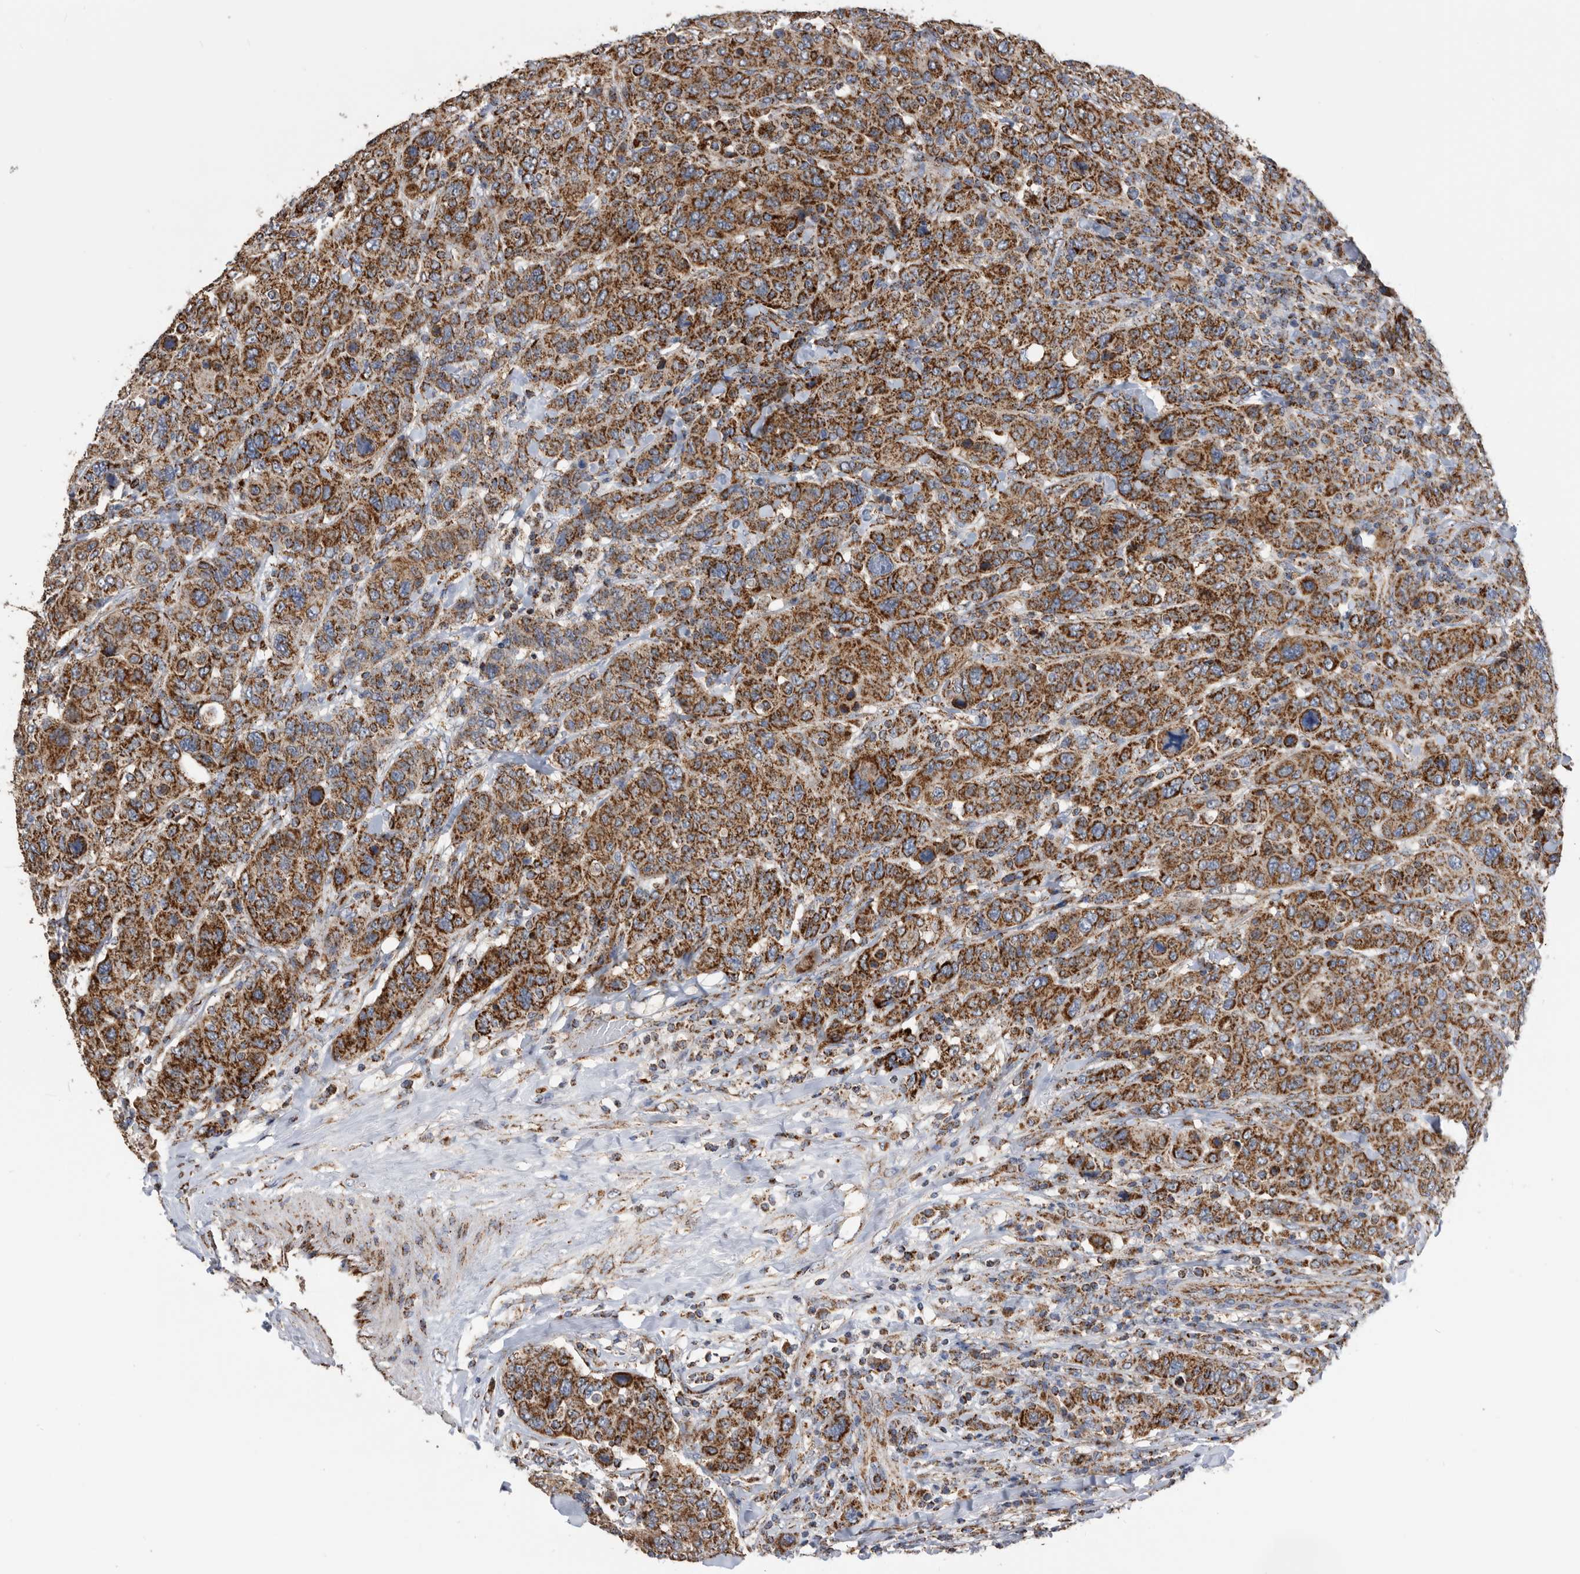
{"staining": {"intensity": "strong", "quantity": ">75%", "location": "cytoplasmic/membranous"}, "tissue": "breast cancer", "cell_type": "Tumor cells", "image_type": "cancer", "snomed": [{"axis": "morphology", "description": "Duct carcinoma"}, {"axis": "topography", "description": "Breast"}], "caption": "High-power microscopy captured an IHC micrograph of breast cancer (invasive ductal carcinoma), revealing strong cytoplasmic/membranous staining in about >75% of tumor cells.", "gene": "WFDC1", "patient": {"sex": "female", "age": 37}}